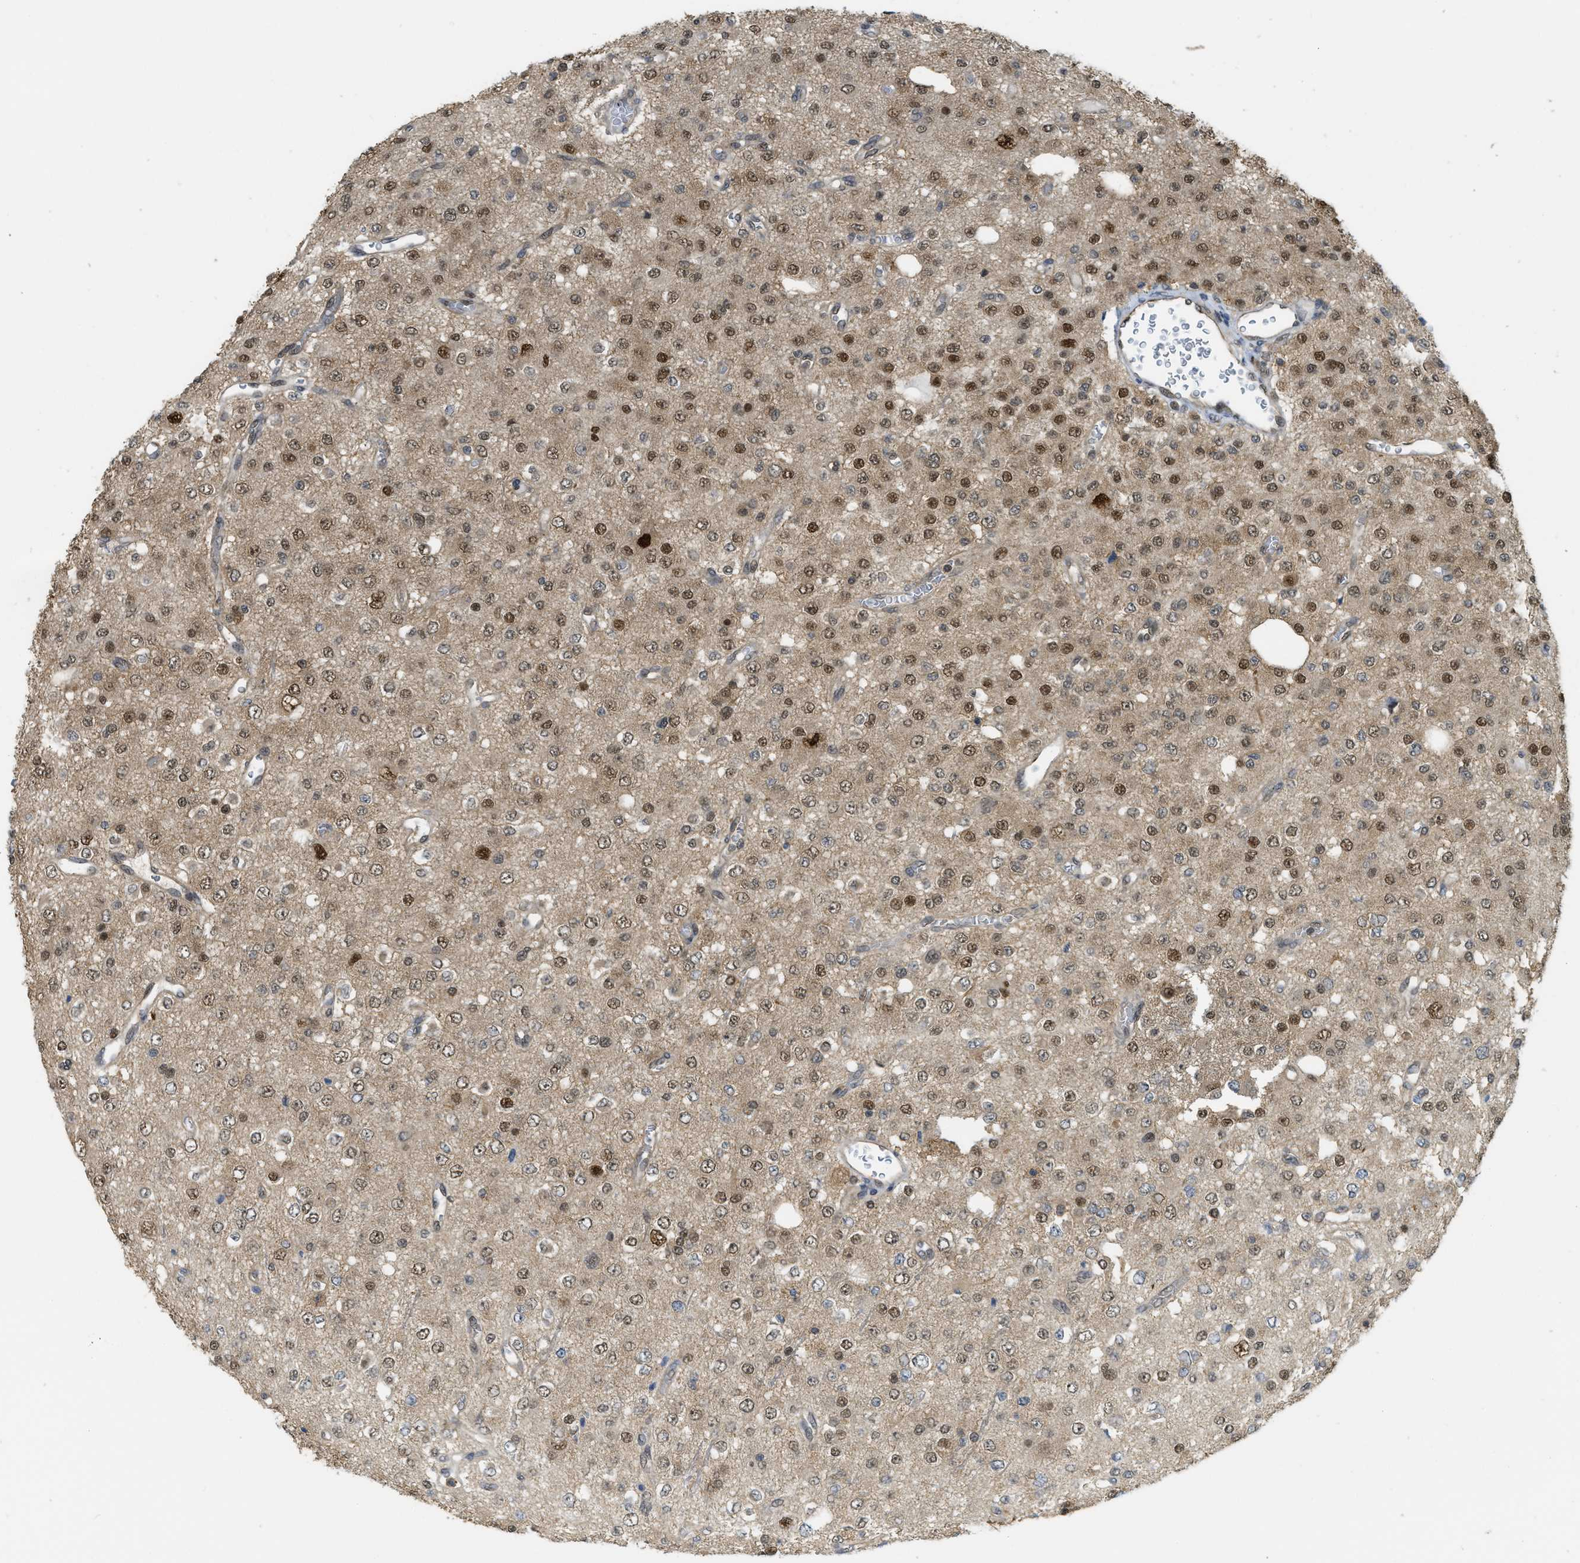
{"staining": {"intensity": "strong", "quantity": "25%-75%", "location": "nuclear"}, "tissue": "glioma", "cell_type": "Tumor cells", "image_type": "cancer", "snomed": [{"axis": "morphology", "description": "Glioma, malignant, Low grade"}, {"axis": "topography", "description": "Brain"}], "caption": "A histopathology image showing strong nuclear expression in approximately 25%-75% of tumor cells in glioma, as visualized by brown immunohistochemical staining.", "gene": "PSMC5", "patient": {"sex": "male", "age": 38}}